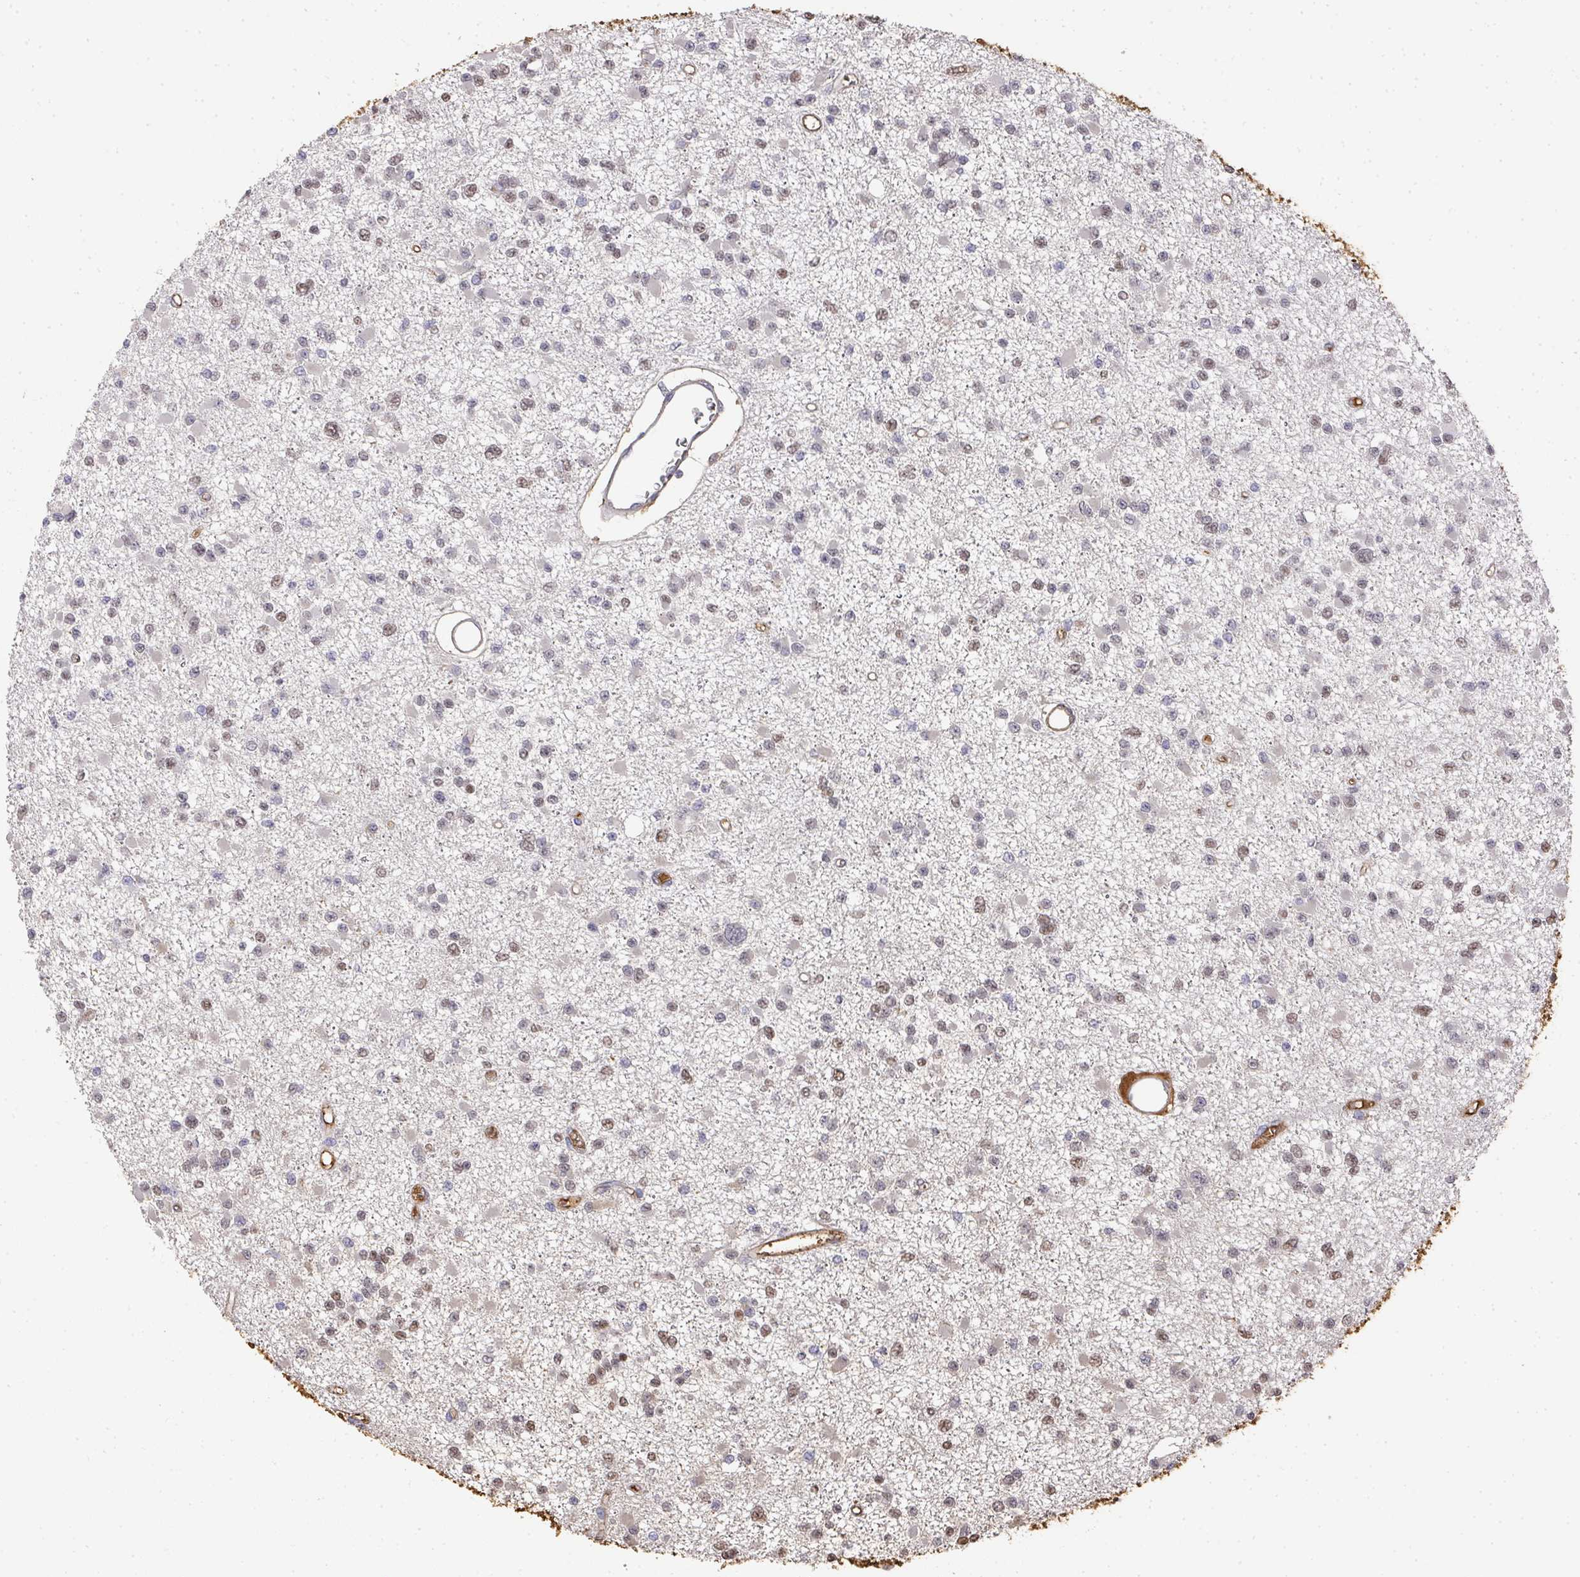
{"staining": {"intensity": "moderate", "quantity": "25%-75%", "location": "nuclear"}, "tissue": "glioma", "cell_type": "Tumor cells", "image_type": "cancer", "snomed": [{"axis": "morphology", "description": "Glioma, malignant, Low grade"}, {"axis": "topography", "description": "Brain"}], "caption": "Immunohistochemical staining of human glioma displays moderate nuclear protein expression in approximately 25%-75% of tumor cells. Using DAB (3,3'-diaminobenzidine) (brown) and hematoxylin (blue) stains, captured at high magnification using brightfield microscopy.", "gene": "ALB", "patient": {"sex": "female", "age": 22}}